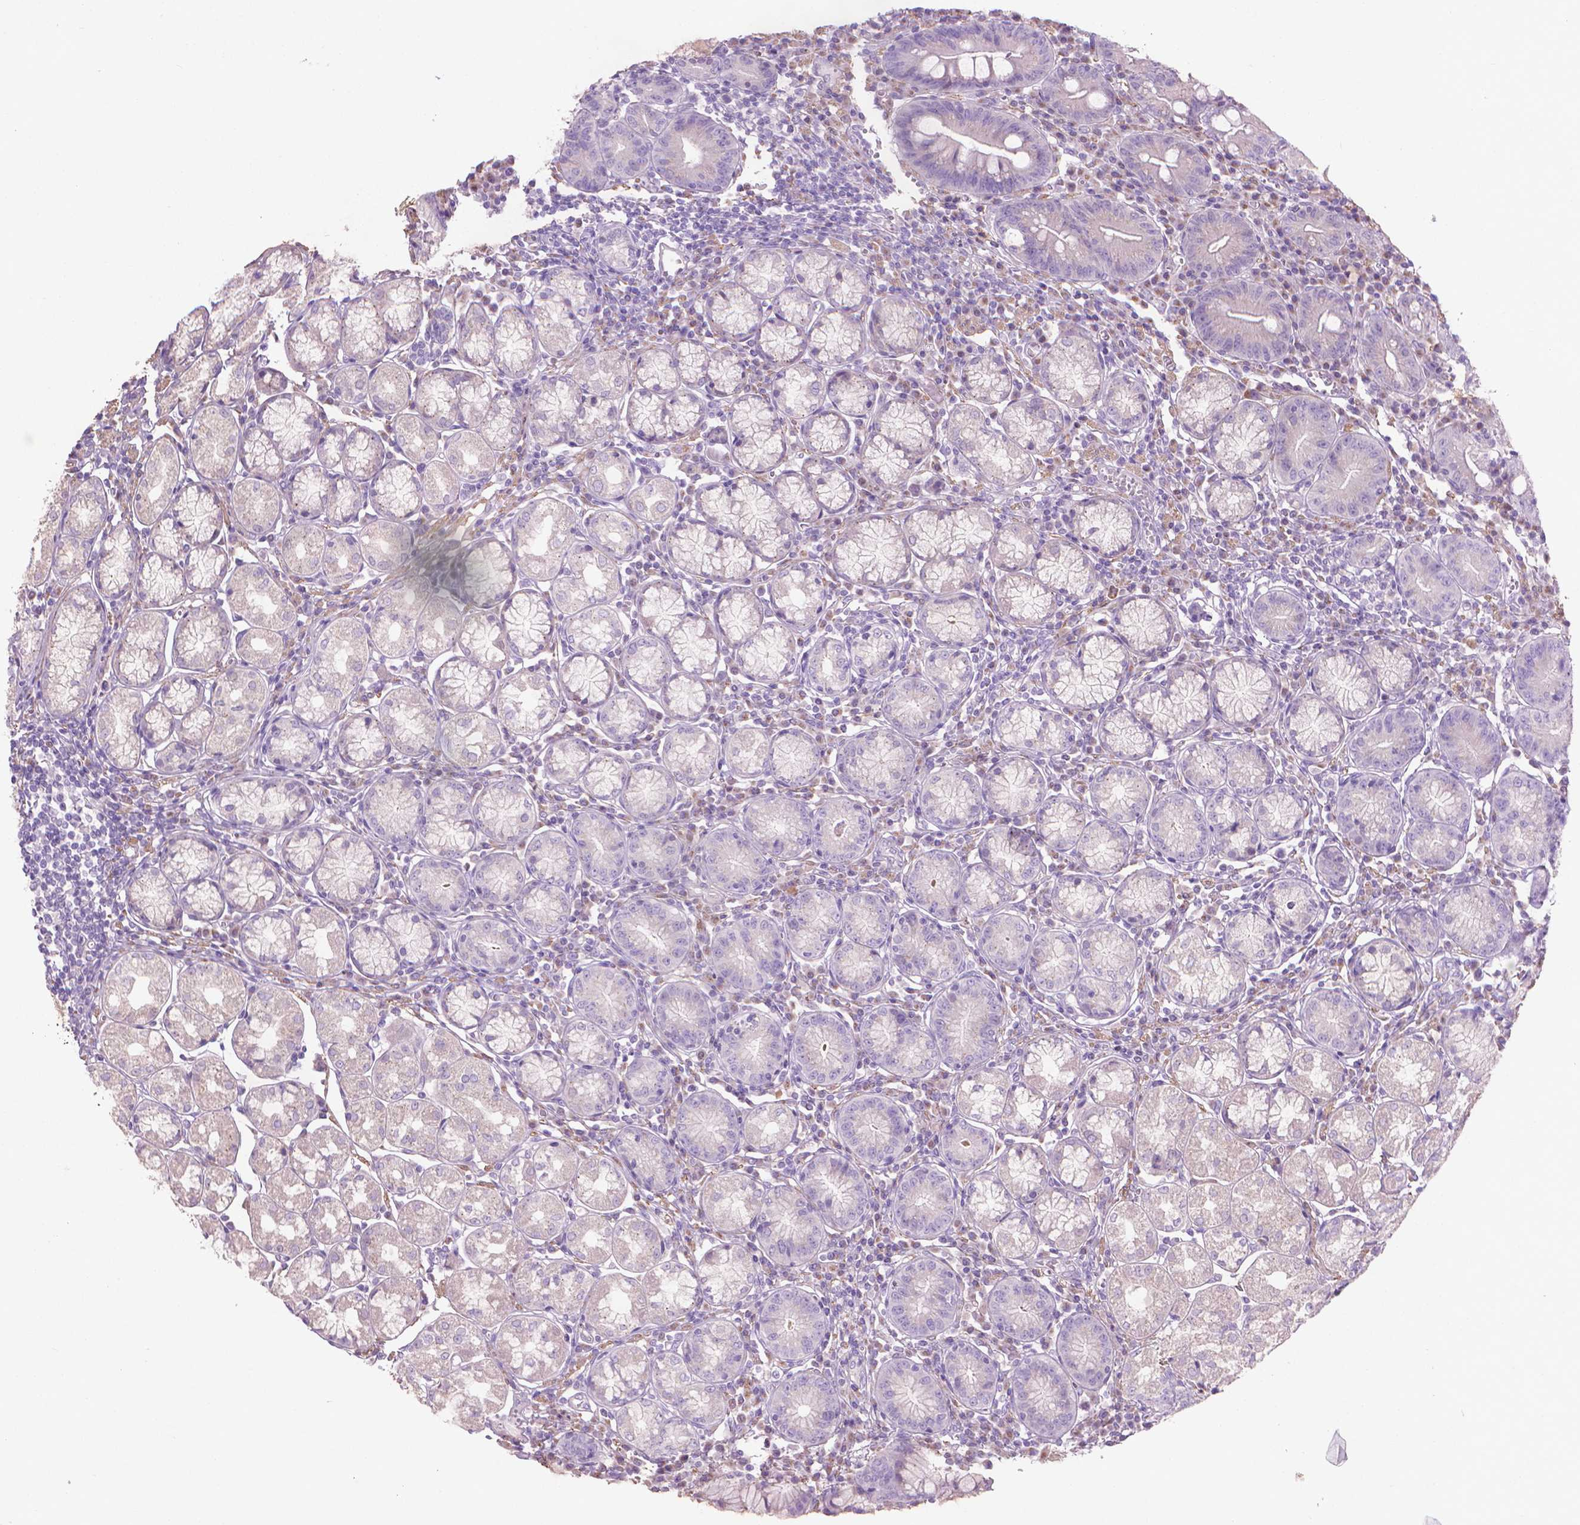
{"staining": {"intensity": "negative", "quantity": "none", "location": "none"}, "tissue": "stomach", "cell_type": "Glandular cells", "image_type": "normal", "snomed": [{"axis": "morphology", "description": "Normal tissue, NOS"}, {"axis": "topography", "description": "Stomach"}], "caption": "Immunohistochemistry histopathology image of unremarkable stomach: stomach stained with DAB reveals no significant protein expression in glandular cells. (Brightfield microscopy of DAB immunohistochemistry (IHC) at high magnification).", "gene": "AQP10", "patient": {"sex": "male", "age": 55}}